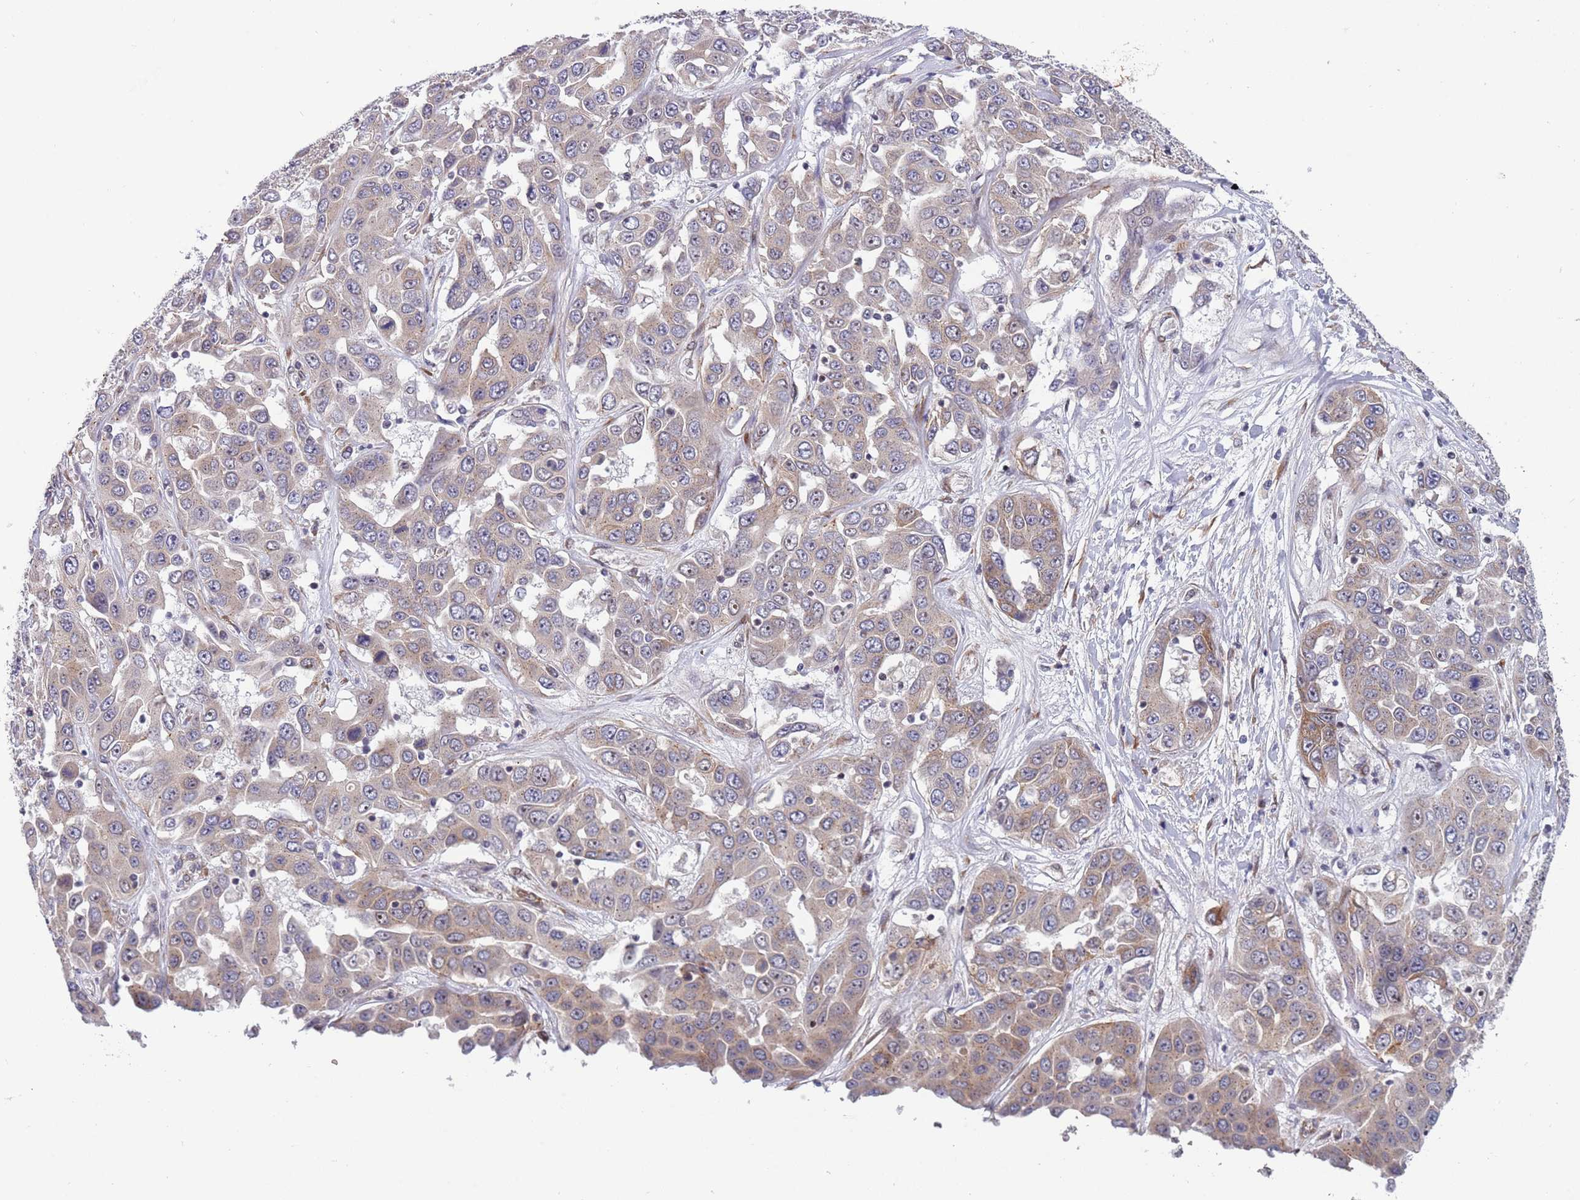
{"staining": {"intensity": "weak", "quantity": "25%-75%", "location": "cytoplasmic/membranous"}, "tissue": "liver cancer", "cell_type": "Tumor cells", "image_type": "cancer", "snomed": [{"axis": "morphology", "description": "Cholangiocarcinoma"}, {"axis": "topography", "description": "Liver"}], "caption": "Brown immunohistochemical staining in human liver cancer (cholangiocarcinoma) demonstrates weak cytoplasmic/membranous staining in about 25%-75% of tumor cells.", "gene": "TBX10", "patient": {"sex": "female", "age": 52}}